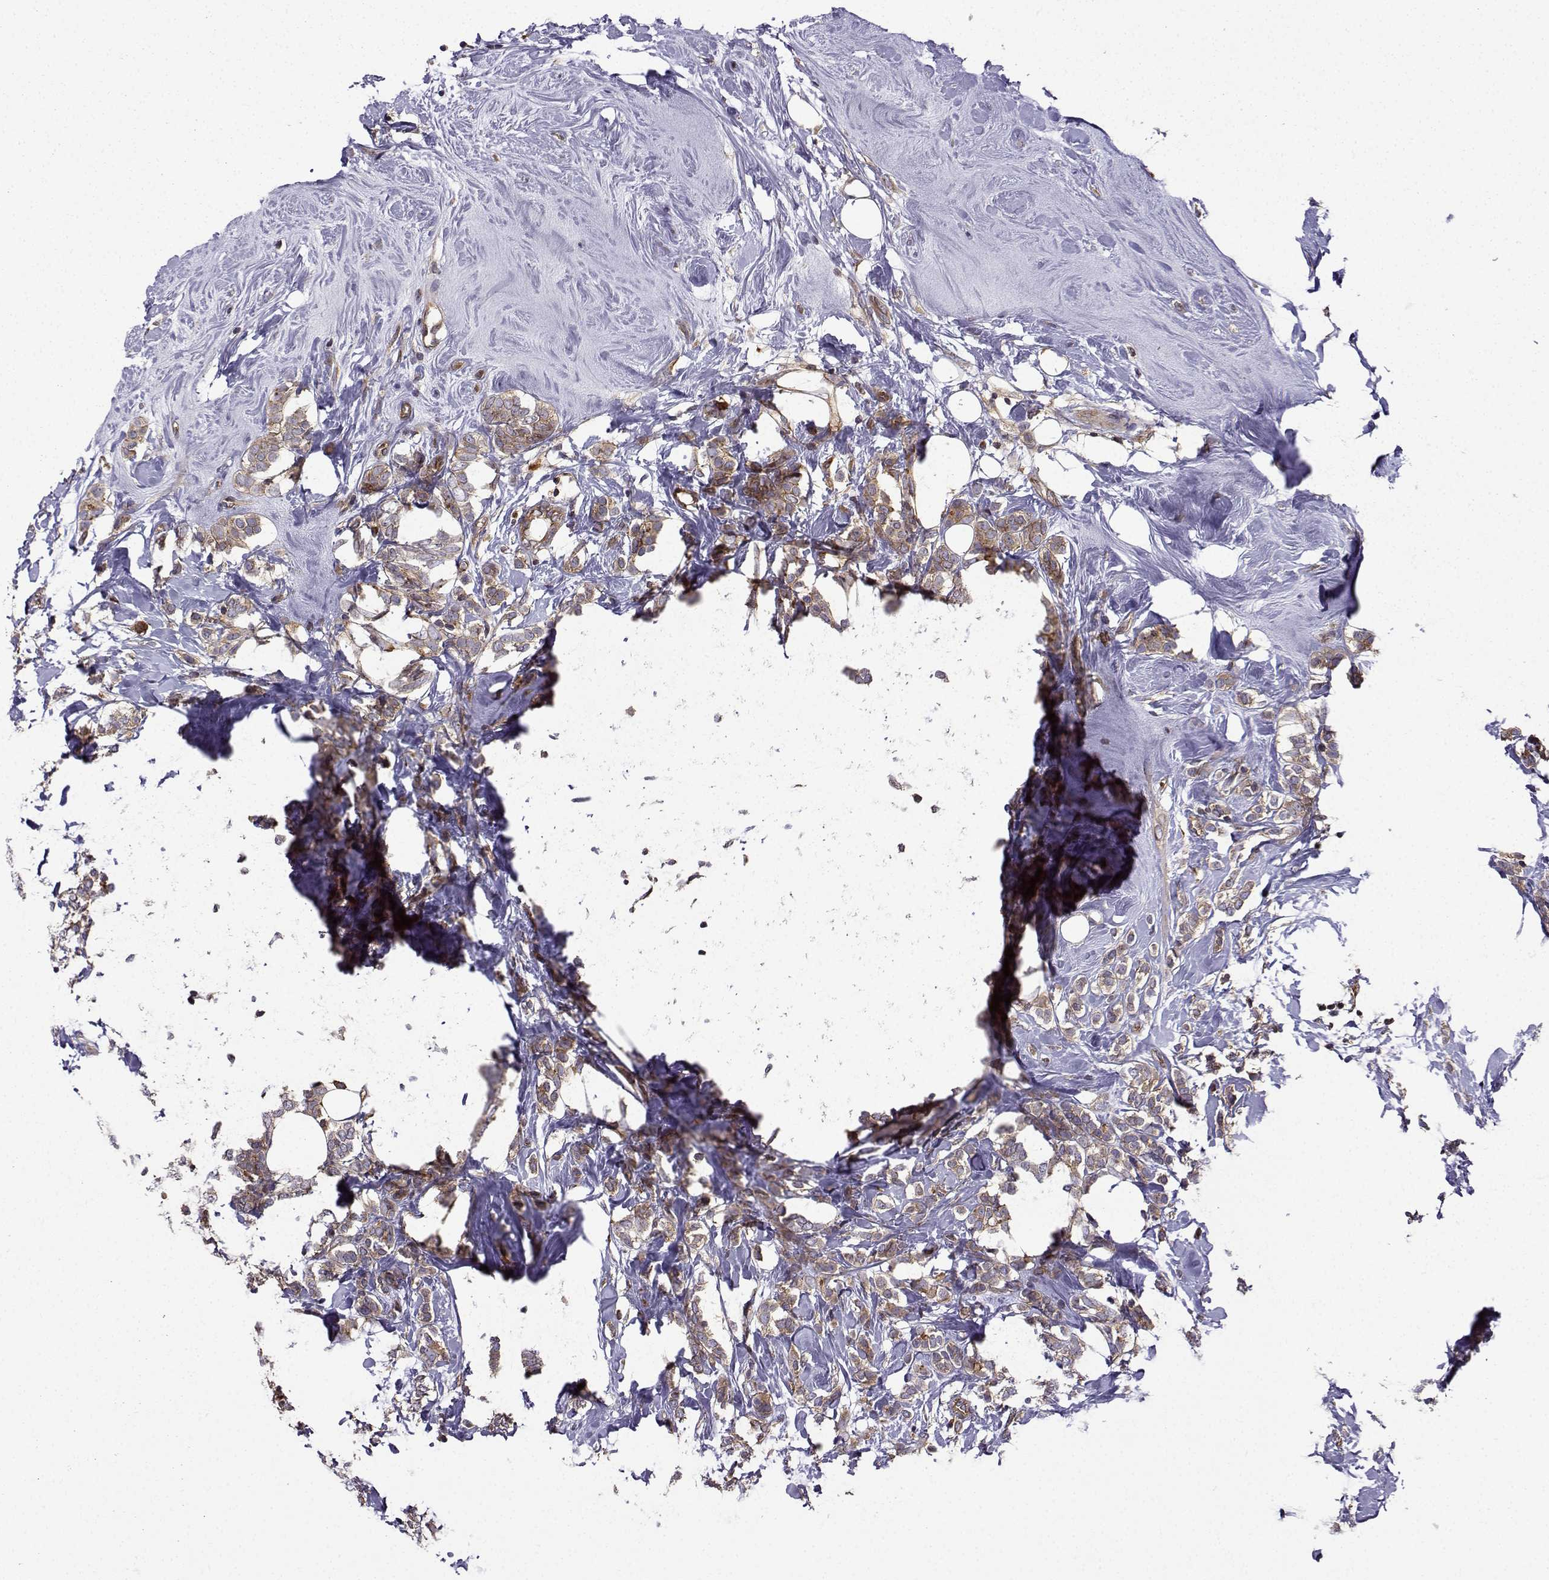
{"staining": {"intensity": "moderate", "quantity": ">75%", "location": "cytoplasmic/membranous"}, "tissue": "breast cancer", "cell_type": "Tumor cells", "image_type": "cancer", "snomed": [{"axis": "morphology", "description": "Lobular carcinoma"}, {"axis": "topography", "description": "Breast"}], "caption": "Breast cancer stained with a brown dye reveals moderate cytoplasmic/membranous positive positivity in about >75% of tumor cells.", "gene": "ITGB8", "patient": {"sex": "female", "age": 49}}